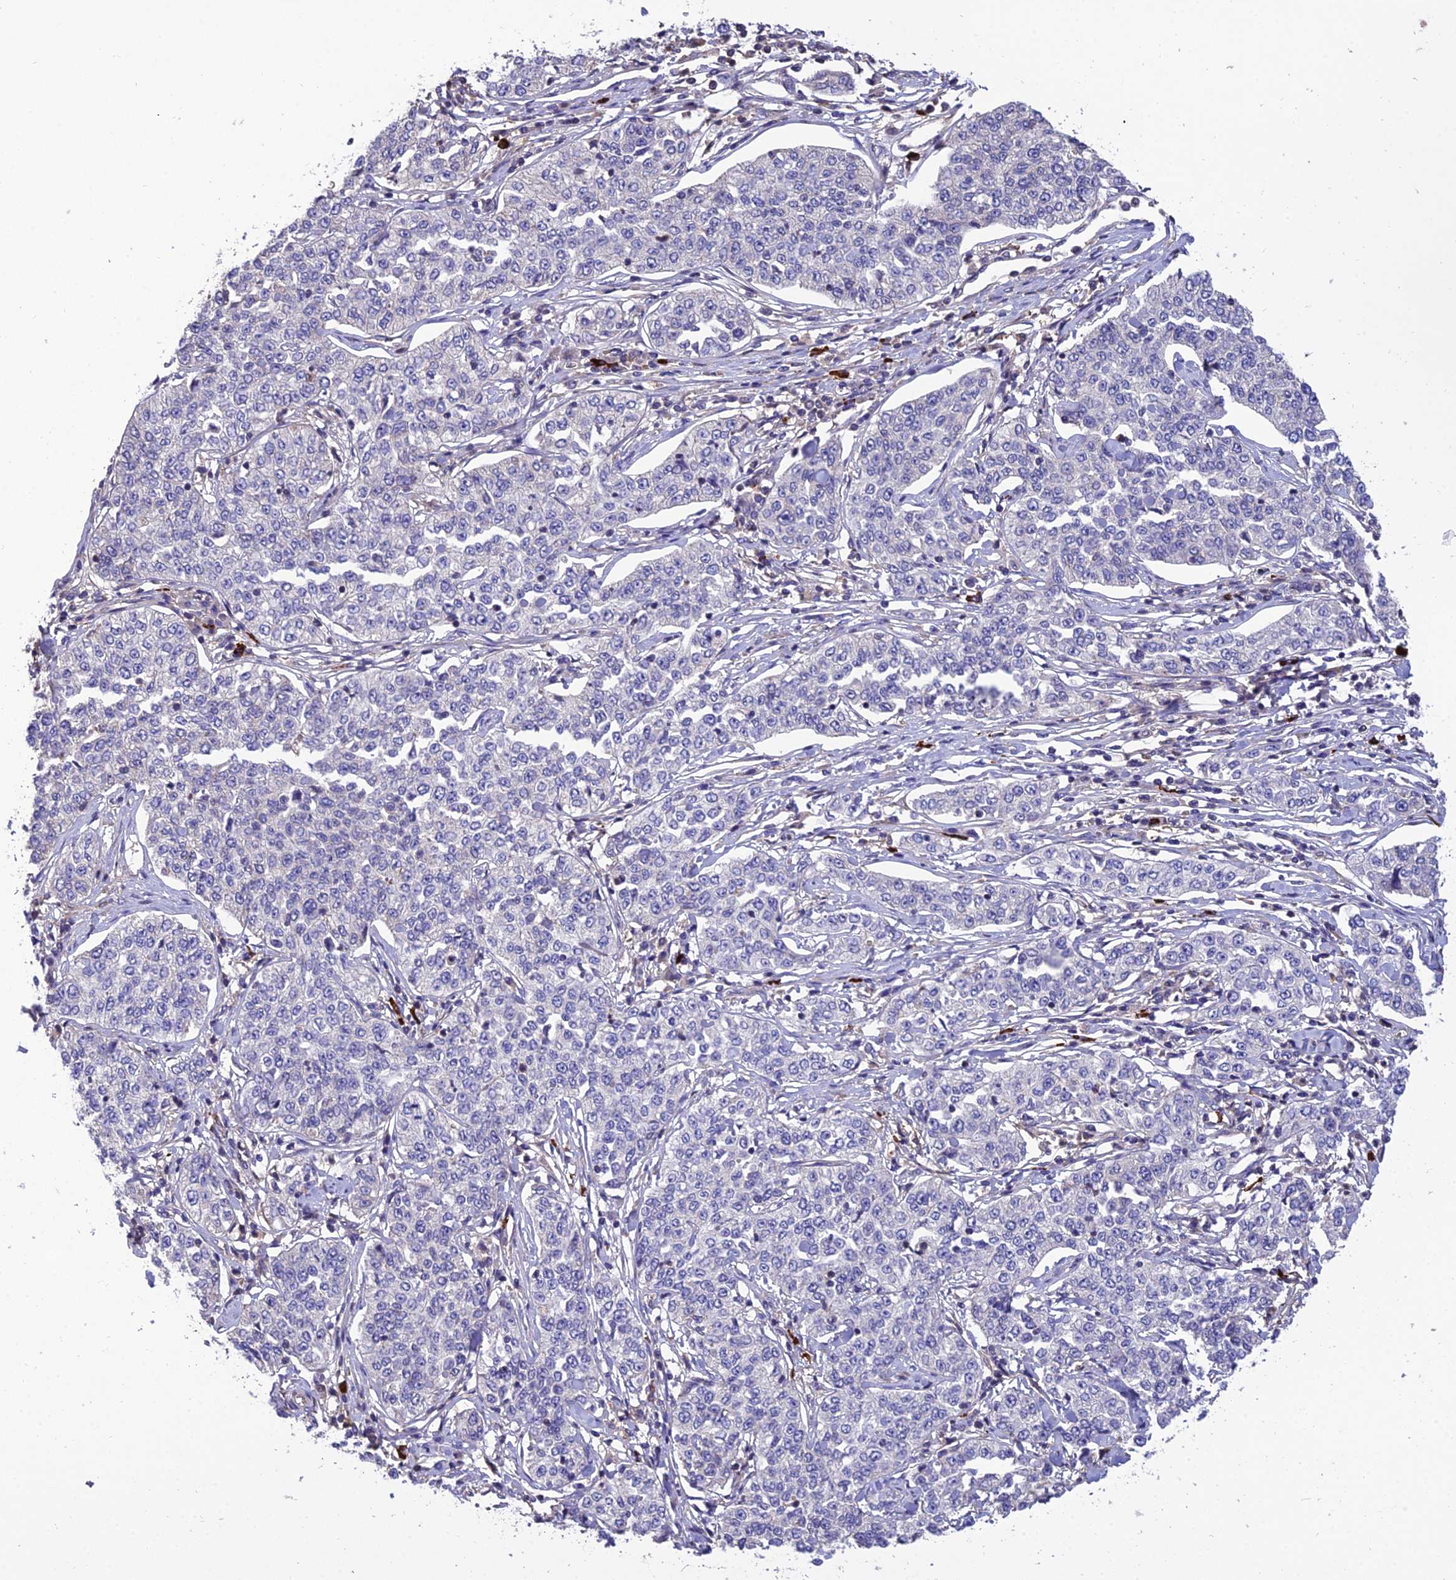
{"staining": {"intensity": "negative", "quantity": "none", "location": "none"}, "tissue": "cervical cancer", "cell_type": "Tumor cells", "image_type": "cancer", "snomed": [{"axis": "morphology", "description": "Squamous cell carcinoma, NOS"}, {"axis": "topography", "description": "Cervix"}], "caption": "Protein analysis of cervical squamous cell carcinoma reveals no significant expression in tumor cells.", "gene": "MIOS", "patient": {"sex": "female", "age": 35}}